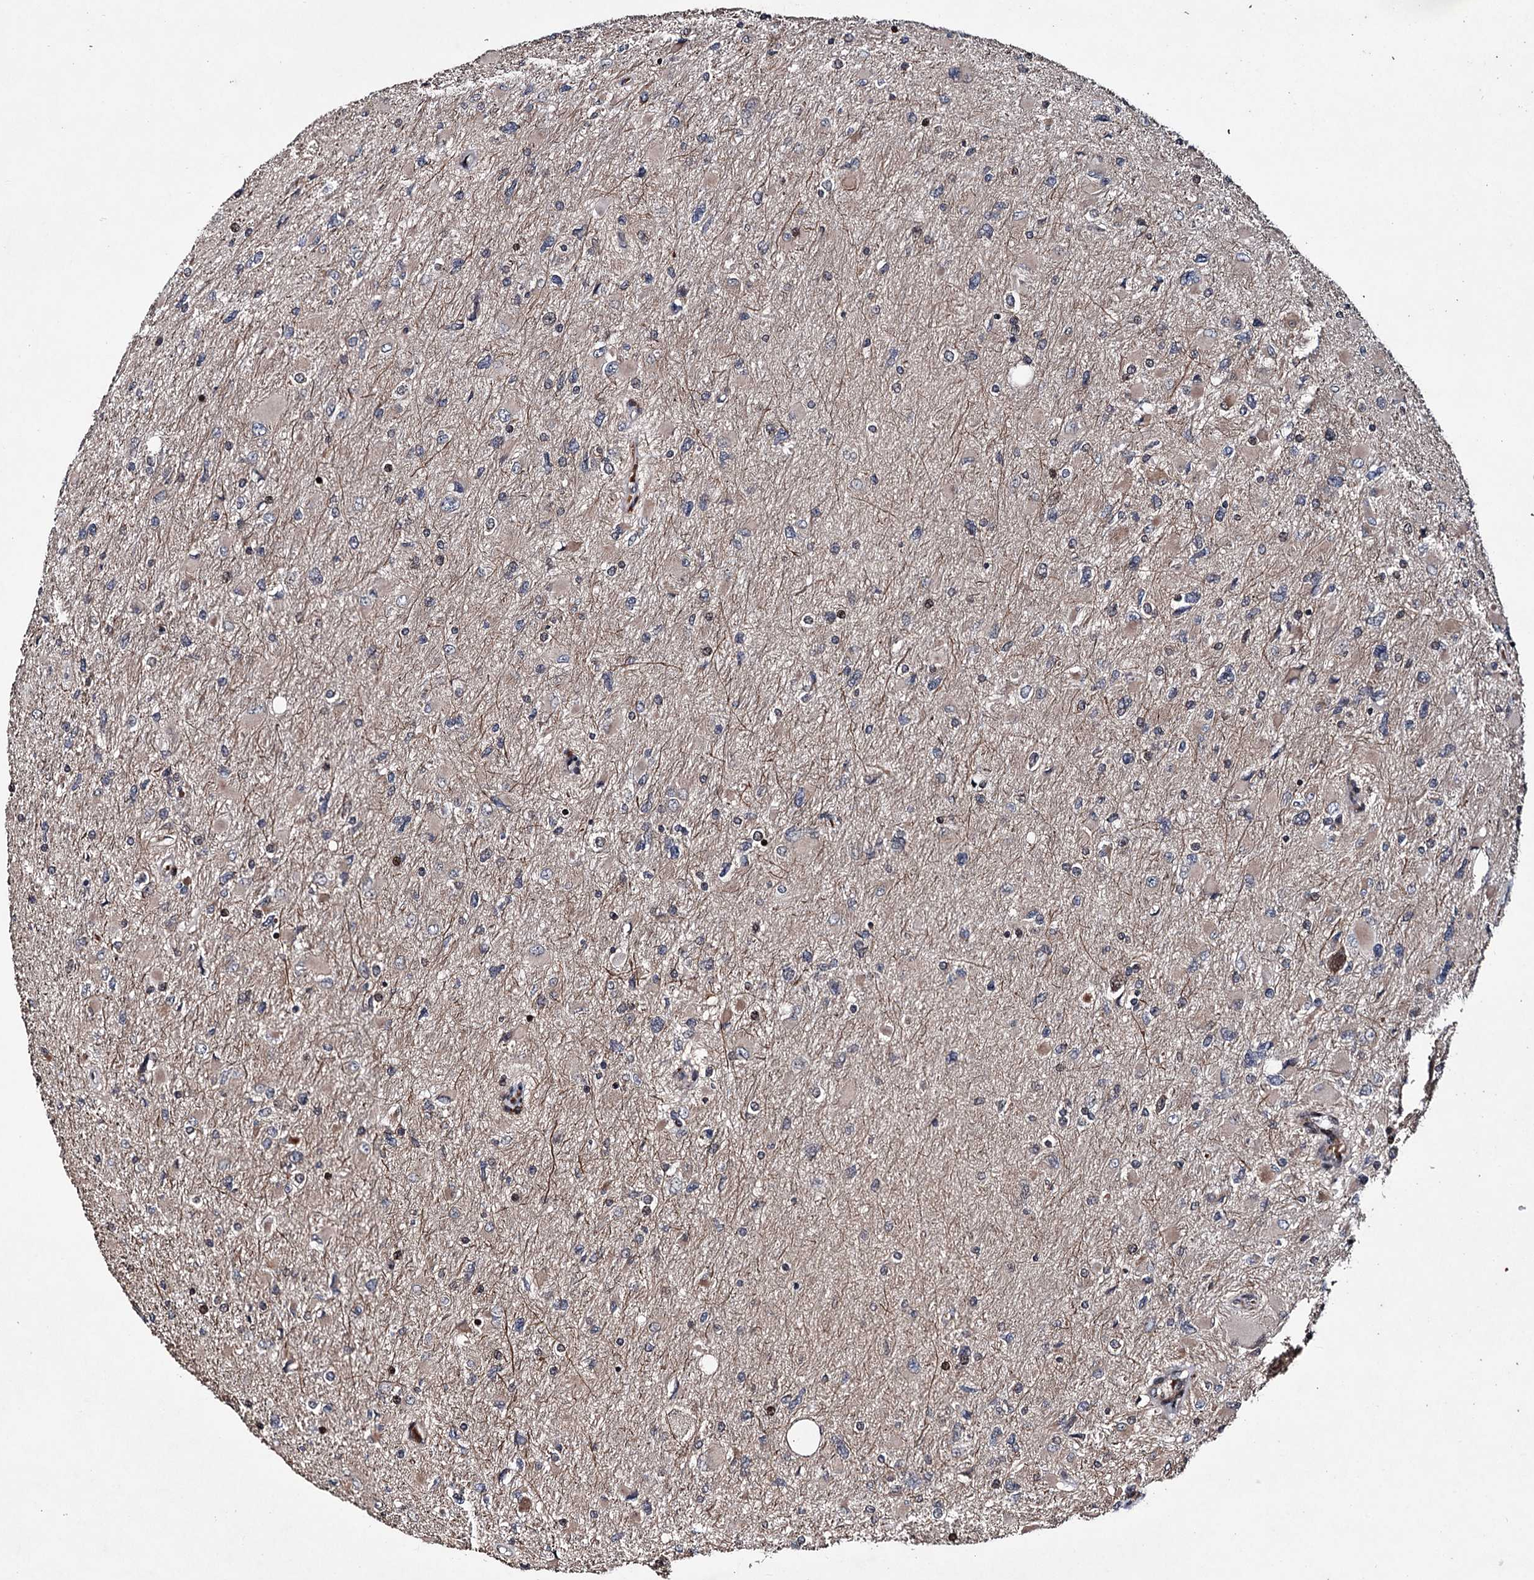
{"staining": {"intensity": "negative", "quantity": "none", "location": "none"}, "tissue": "glioma", "cell_type": "Tumor cells", "image_type": "cancer", "snomed": [{"axis": "morphology", "description": "Glioma, malignant, High grade"}, {"axis": "topography", "description": "Cerebral cortex"}], "caption": "Immunohistochemistry of human malignant glioma (high-grade) exhibits no expression in tumor cells.", "gene": "EYA4", "patient": {"sex": "female", "age": 36}}